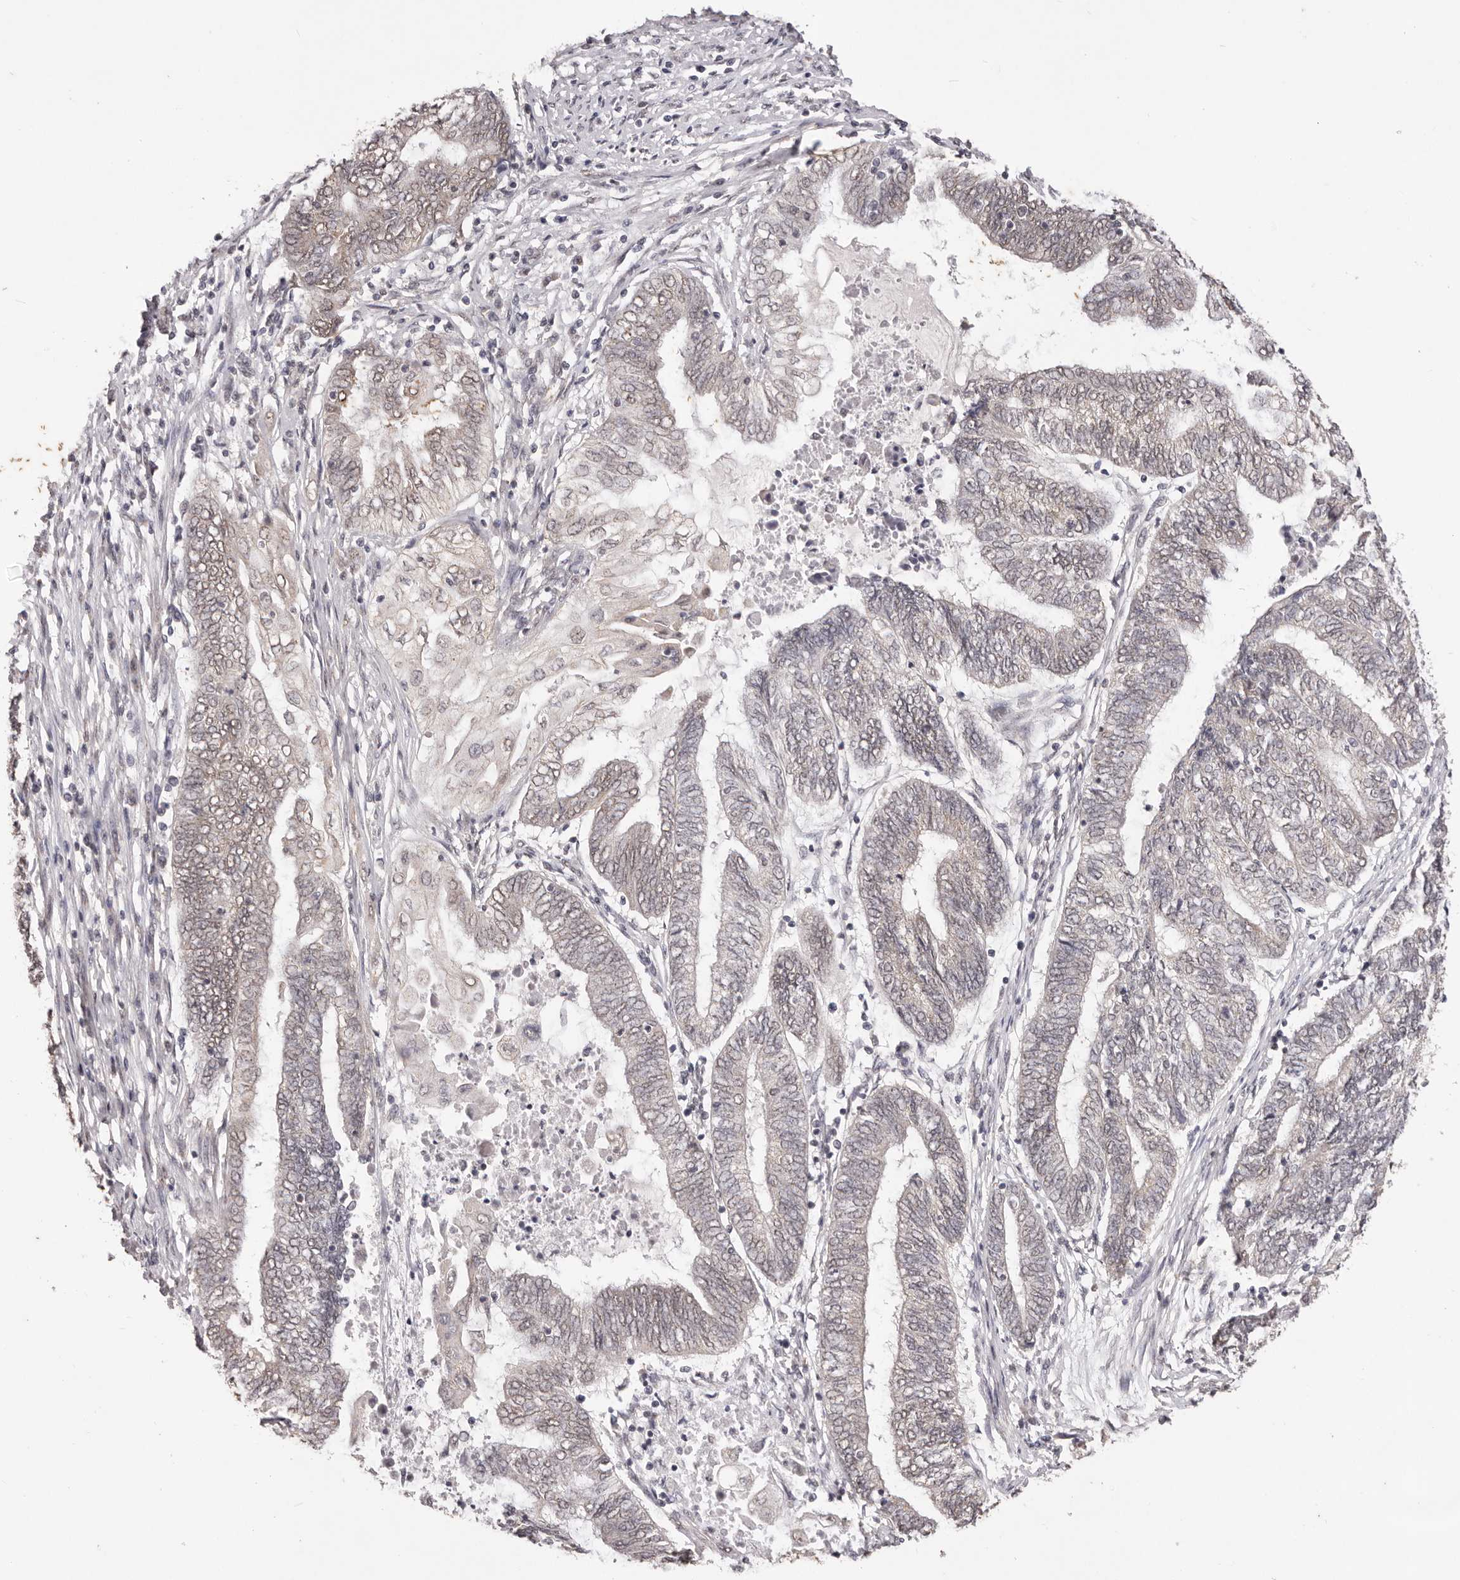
{"staining": {"intensity": "weak", "quantity": "25%-75%", "location": "nuclear"}, "tissue": "endometrial cancer", "cell_type": "Tumor cells", "image_type": "cancer", "snomed": [{"axis": "morphology", "description": "Adenocarcinoma, NOS"}, {"axis": "topography", "description": "Uterus"}, {"axis": "topography", "description": "Endometrium"}], "caption": "Brown immunohistochemical staining in adenocarcinoma (endometrial) displays weak nuclear expression in approximately 25%-75% of tumor cells. (DAB (3,3'-diaminobenzidine) = brown stain, brightfield microscopy at high magnification).", "gene": "RPS6KA5", "patient": {"sex": "female", "age": 70}}